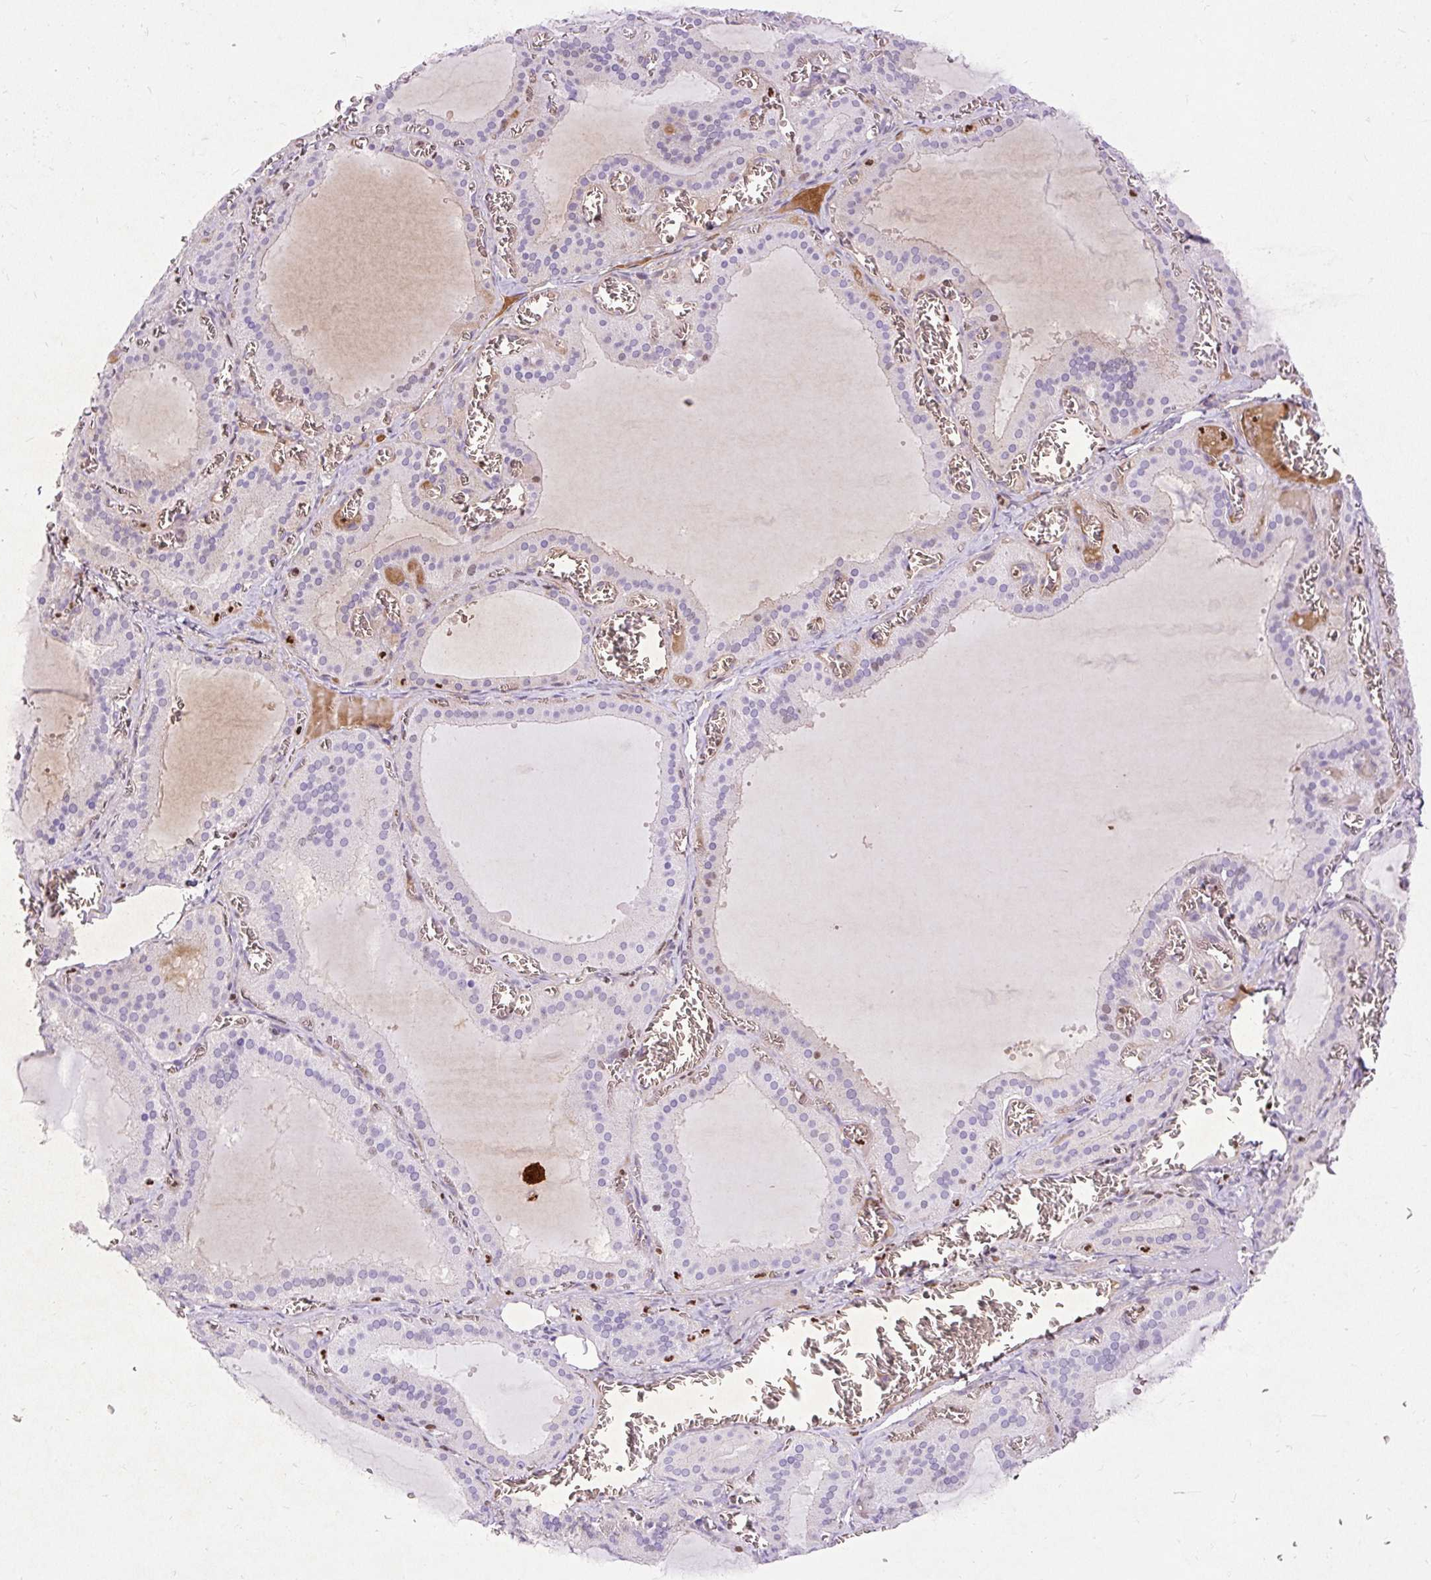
{"staining": {"intensity": "negative", "quantity": "none", "location": "none"}, "tissue": "thyroid gland", "cell_type": "Glandular cells", "image_type": "normal", "snomed": [{"axis": "morphology", "description": "Normal tissue, NOS"}, {"axis": "topography", "description": "Thyroid gland"}], "caption": "This is an immunohistochemistry (IHC) micrograph of benign thyroid gland. There is no staining in glandular cells.", "gene": "SPC24", "patient": {"sex": "female", "age": 30}}